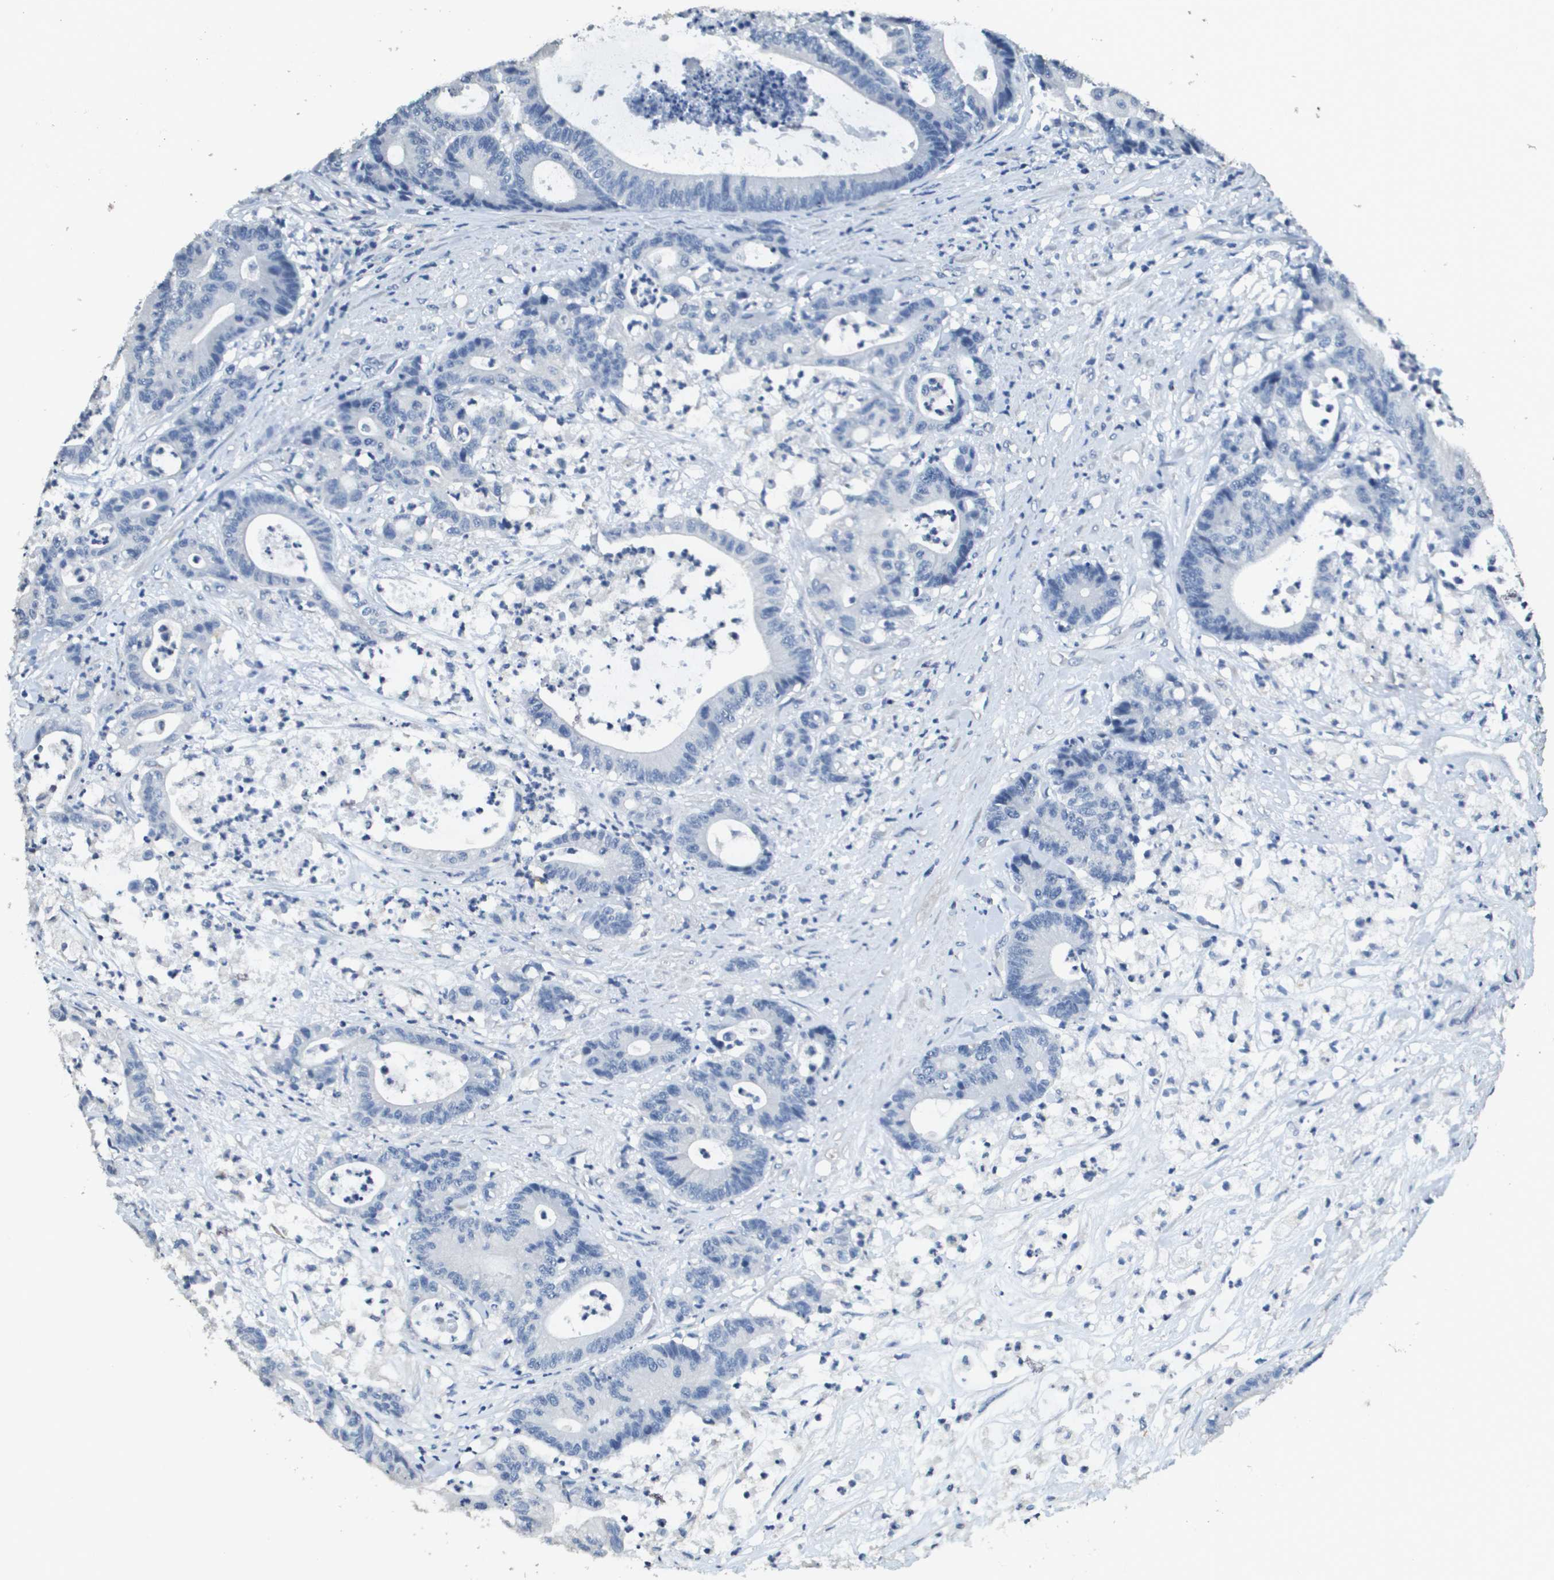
{"staining": {"intensity": "negative", "quantity": "none", "location": "none"}, "tissue": "colorectal cancer", "cell_type": "Tumor cells", "image_type": "cancer", "snomed": [{"axis": "morphology", "description": "Adenocarcinoma, NOS"}, {"axis": "topography", "description": "Colon"}], "caption": "Immunohistochemistry photomicrograph of neoplastic tissue: human colorectal adenocarcinoma stained with DAB (3,3'-diaminobenzidine) displays no significant protein staining in tumor cells.", "gene": "MT3", "patient": {"sex": "female", "age": 84}}